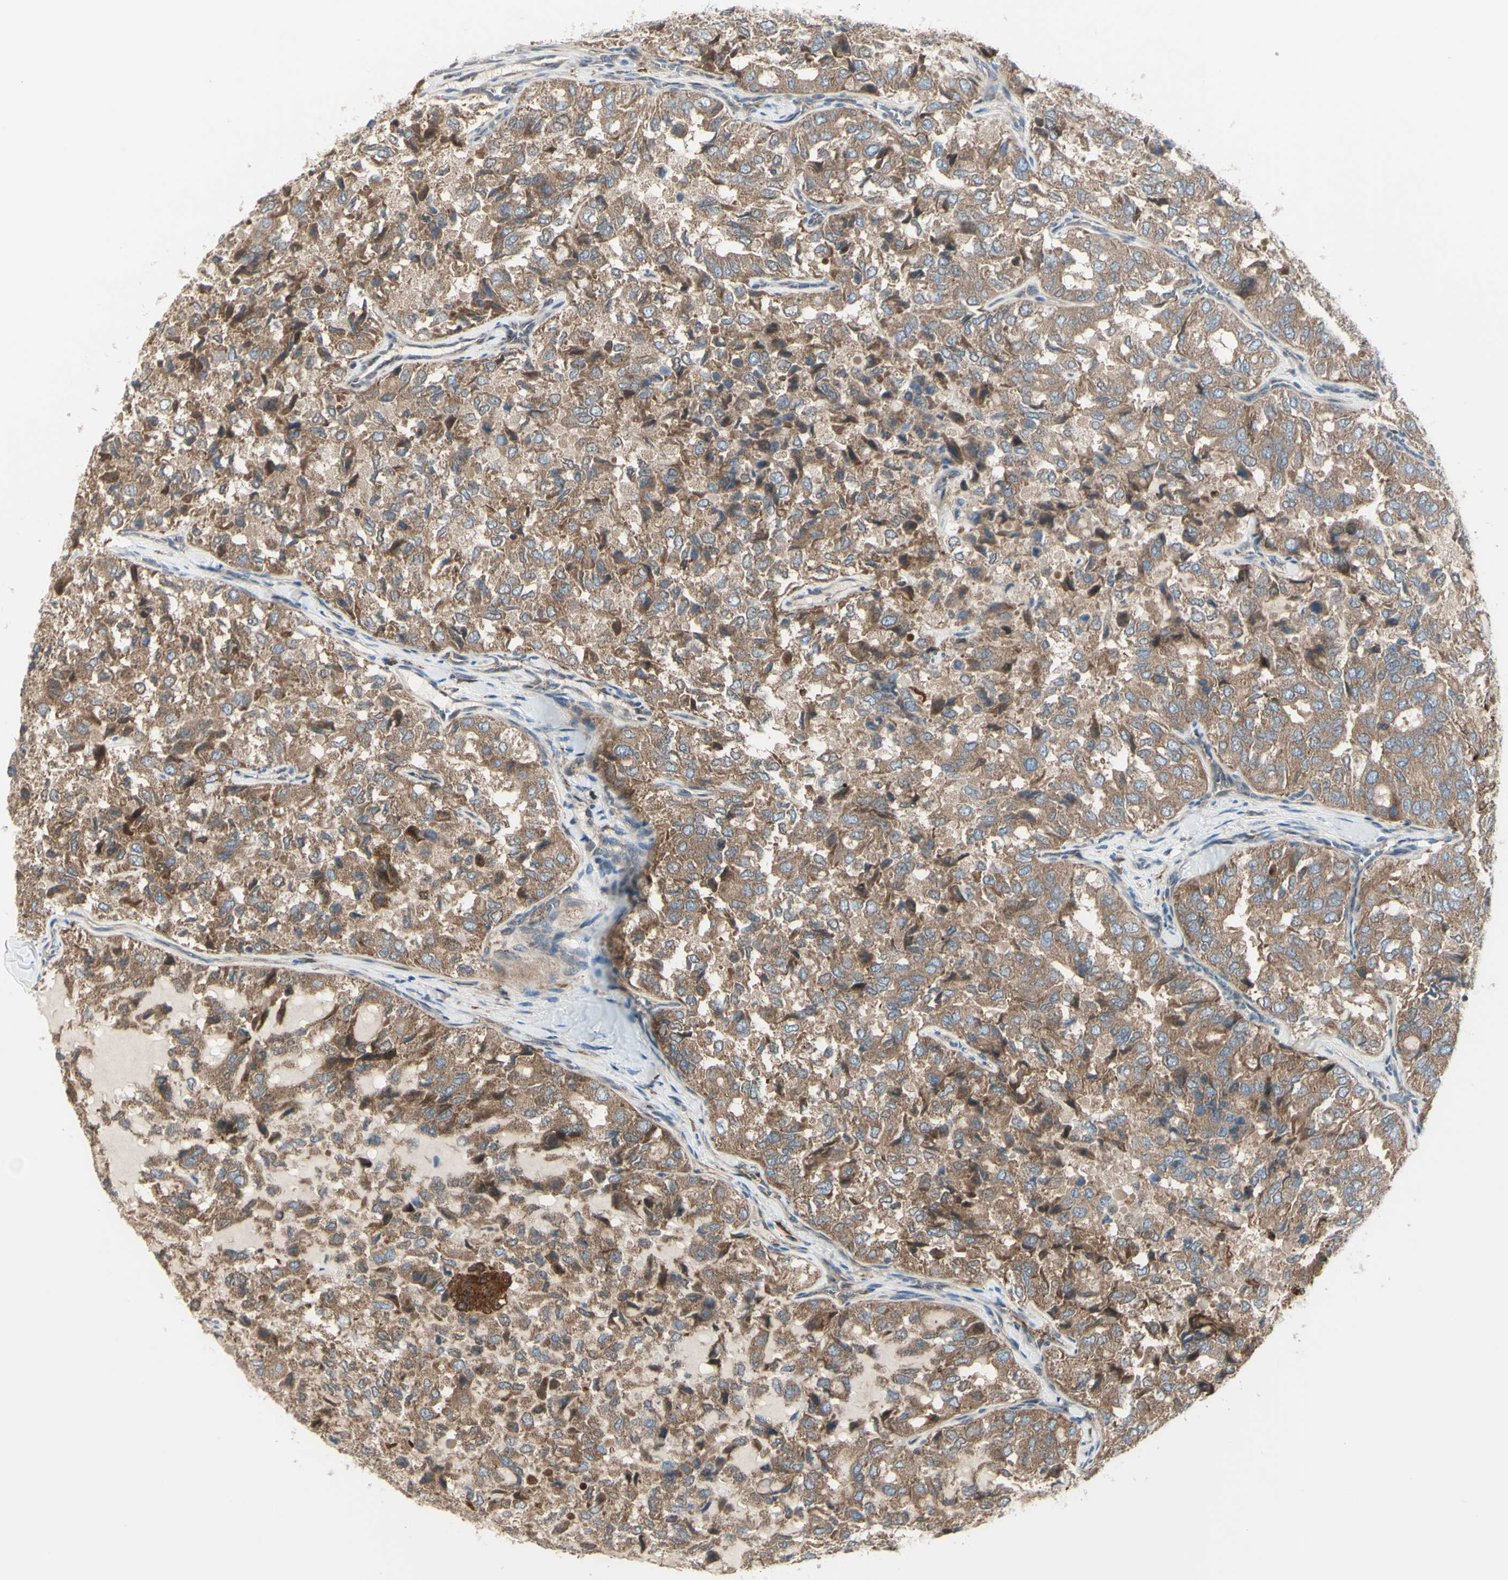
{"staining": {"intensity": "moderate", "quantity": ">75%", "location": "cytoplasmic/membranous"}, "tissue": "thyroid cancer", "cell_type": "Tumor cells", "image_type": "cancer", "snomed": [{"axis": "morphology", "description": "Follicular adenoma carcinoma, NOS"}, {"axis": "topography", "description": "Thyroid gland"}], "caption": "Human thyroid cancer (follicular adenoma carcinoma) stained with a protein marker shows moderate staining in tumor cells.", "gene": "IGSF9B", "patient": {"sex": "male", "age": 75}}